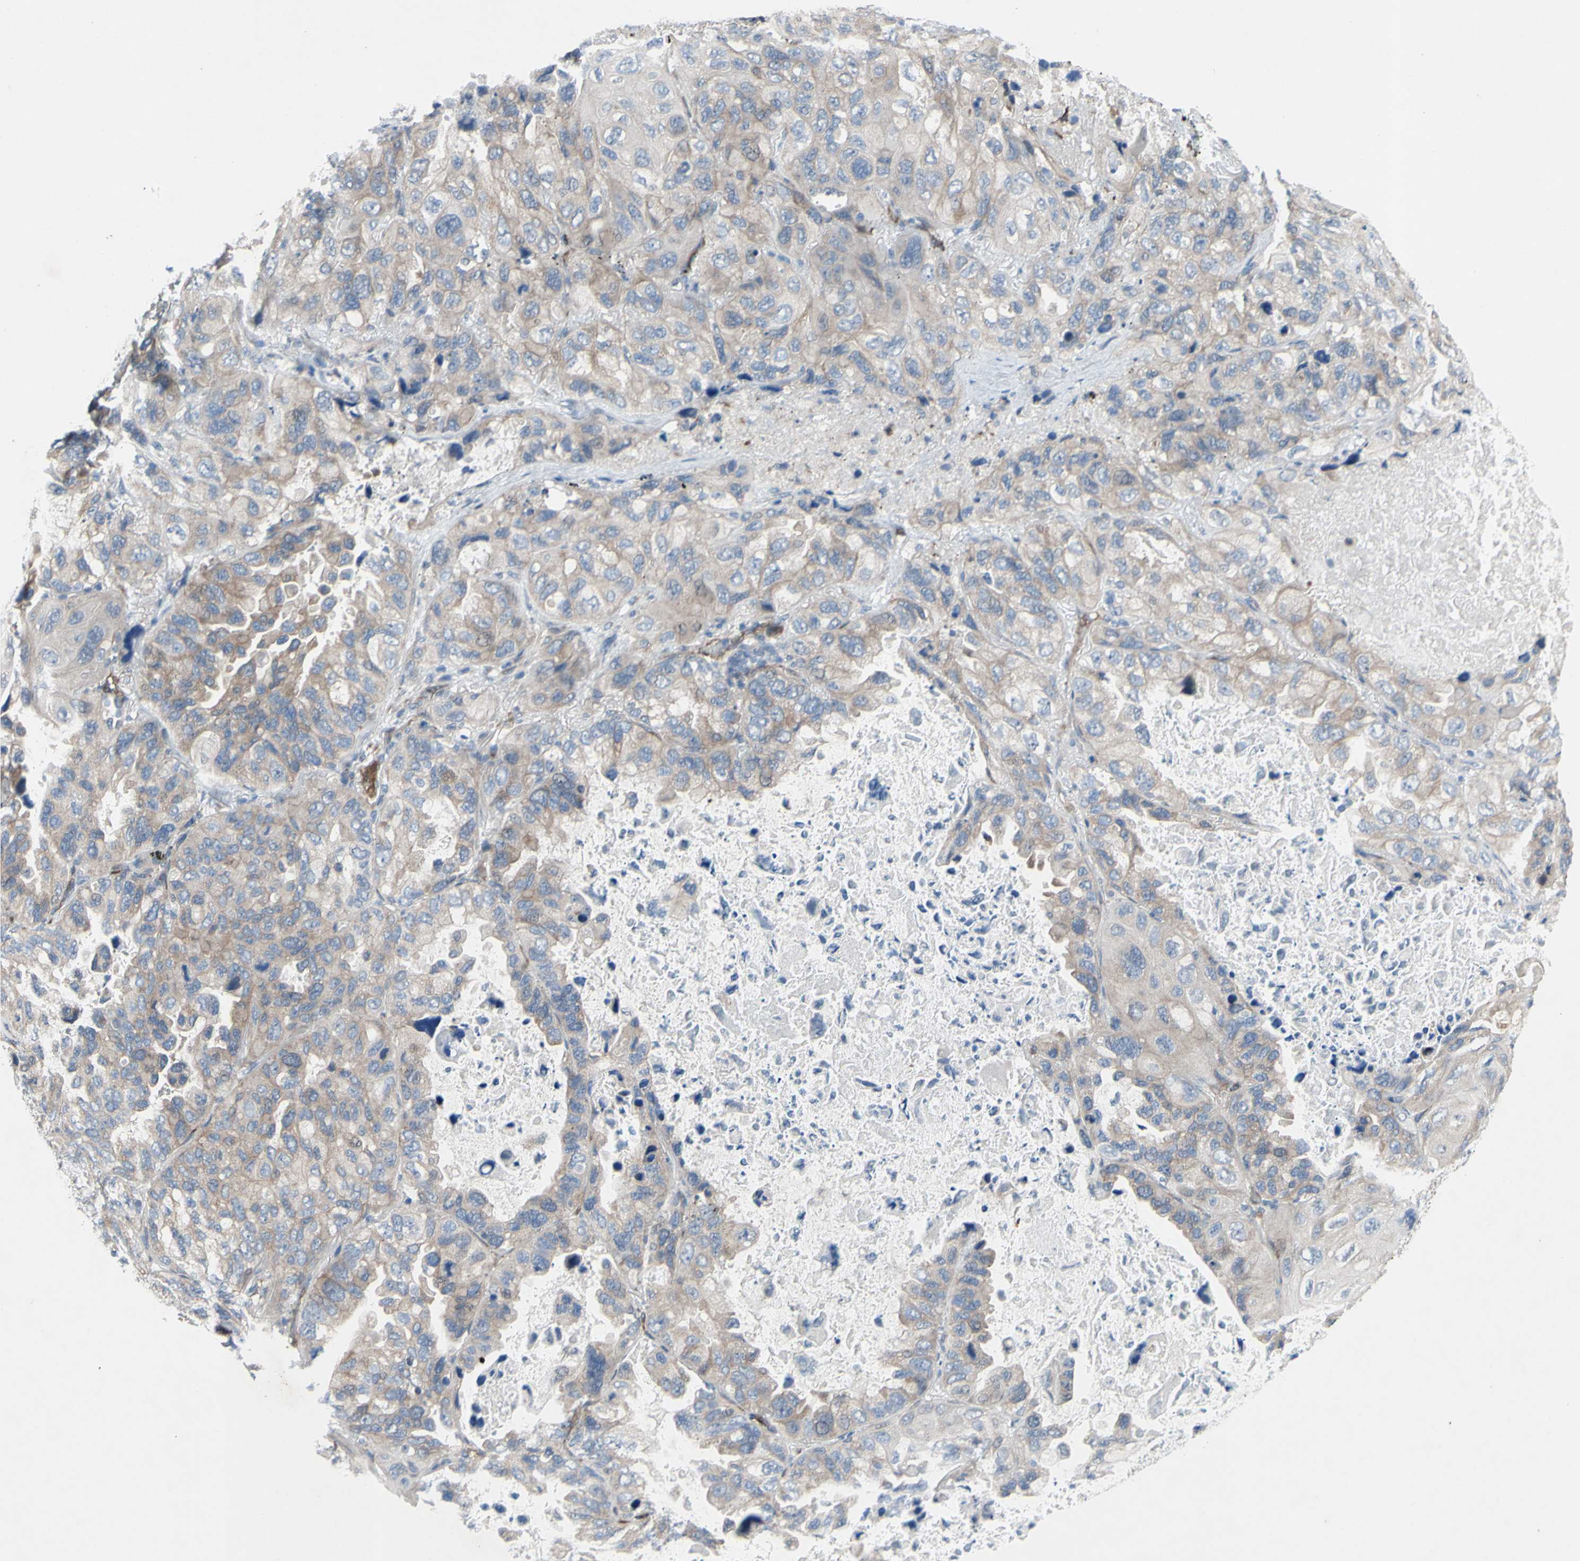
{"staining": {"intensity": "weak", "quantity": ">75%", "location": "cytoplasmic/membranous"}, "tissue": "lung cancer", "cell_type": "Tumor cells", "image_type": "cancer", "snomed": [{"axis": "morphology", "description": "Squamous cell carcinoma, NOS"}, {"axis": "topography", "description": "Lung"}], "caption": "Lung cancer (squamous cell carcinoma) was stained to show a protein in brown. There is low levels of weak cytoplasmic/membranous expression in approximately >75% of tumor cells.", "gene": "GRAMD2B", "patient": {"sex": "female", "age": 73}}